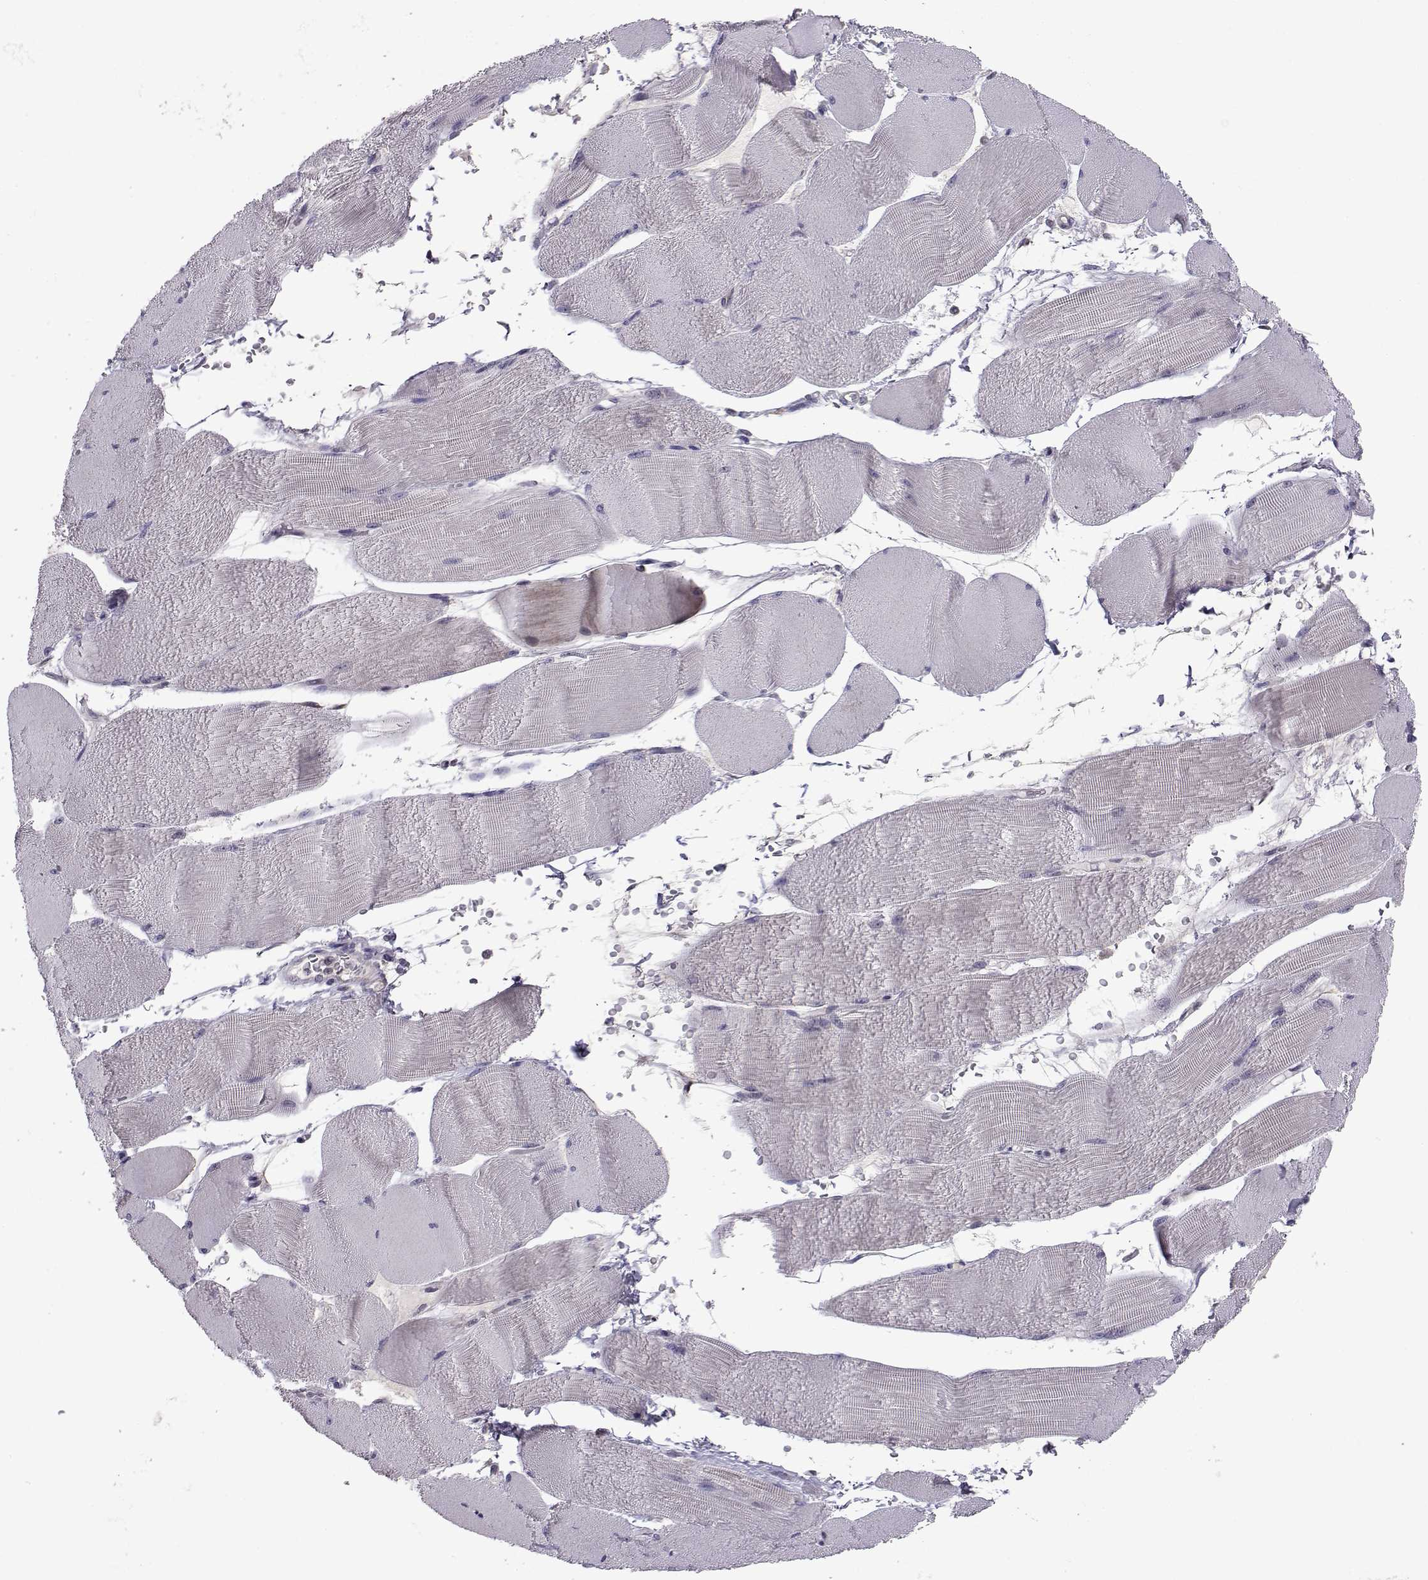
{"staining": {"intensity": "negative", "quantity": "none", "location": "none"}, "tissue": "skeletal muscle", "cell_type": "Myocytes", "image_type": "normal", "snomed": [{"axis": "morphology", "description": "Normal tissue, NOS"}, {"axis": "topography", "description": "Skeletal muscle"}], "caption": "Immunohistochemical staining of benign human skeletal muscle exhibits no significant expression in myocytes. The staining was performed using DAB (3,3'-diaminobenzidine) to visualize the protein expression in brown, while the nuclei were stained in blue with hematoxylin (Magnification: 20x).", "gene": "PEX5L", "patient": {"sex": "male", "age": 56}}